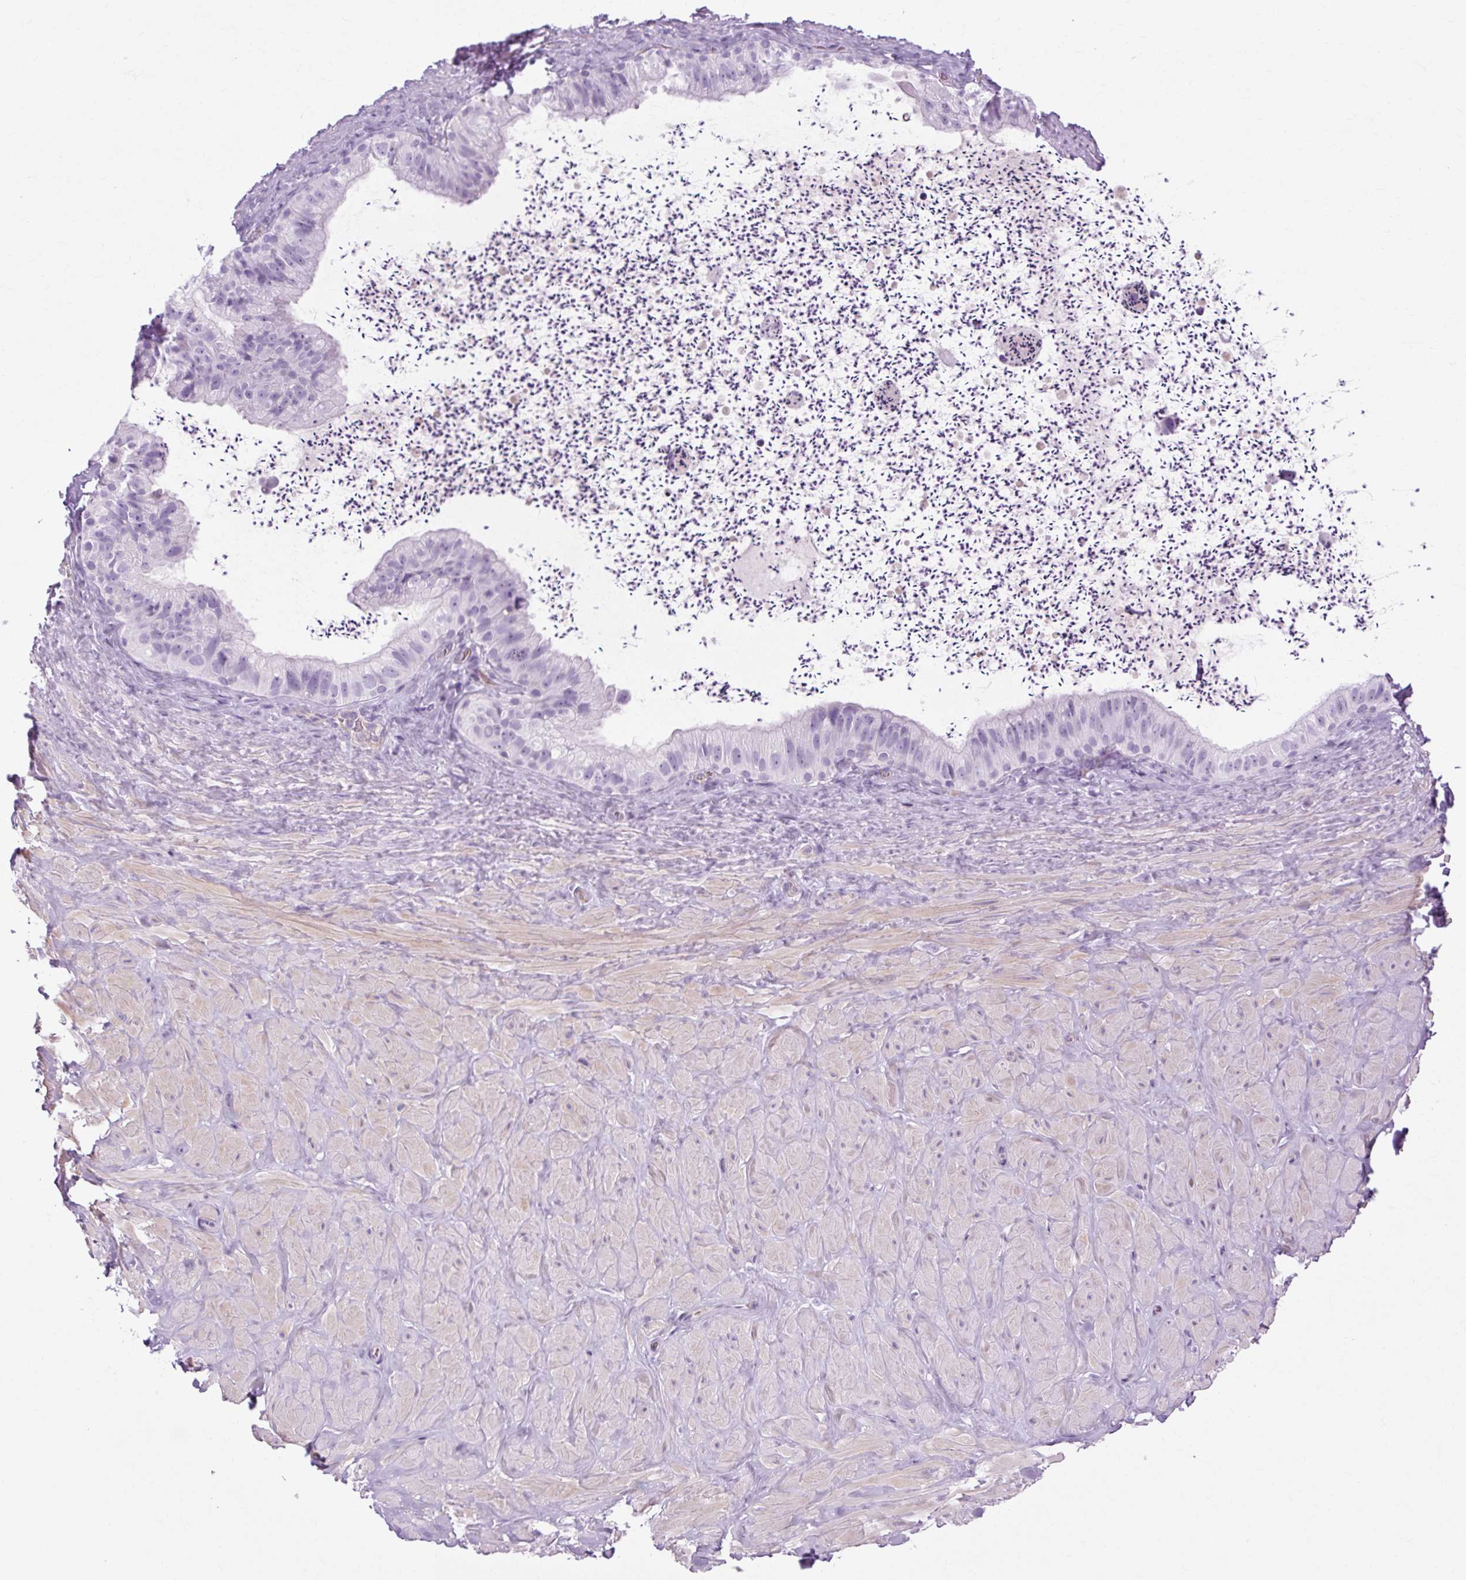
{"staining": {"intensity": "negative", "quantity": "none", "location": "none"}, "tissue": "adipose tissue", "cell_type": "Adipocytes", "image_type": "normal", "snomed": [{"axis": "morphology", "description": "Normal tissue, NOS"}, {"axis": "topography", "description": "Vascular tissue"}, {"axis": "topography", "description": "Peripheral nerve tissue"}], "caption": "This photomicrograph is of normal adipose tissue stained with immunohistochemistry (IHC) to label a protein in brown with the nuclei are counter-stained blue. There is no expression in adipocytes. (DAB immunohistochemistry visualized using brightfield microscopy, high magnification).", "gene": "OOEP", "patient": {"sex": "male", "age": 41}}